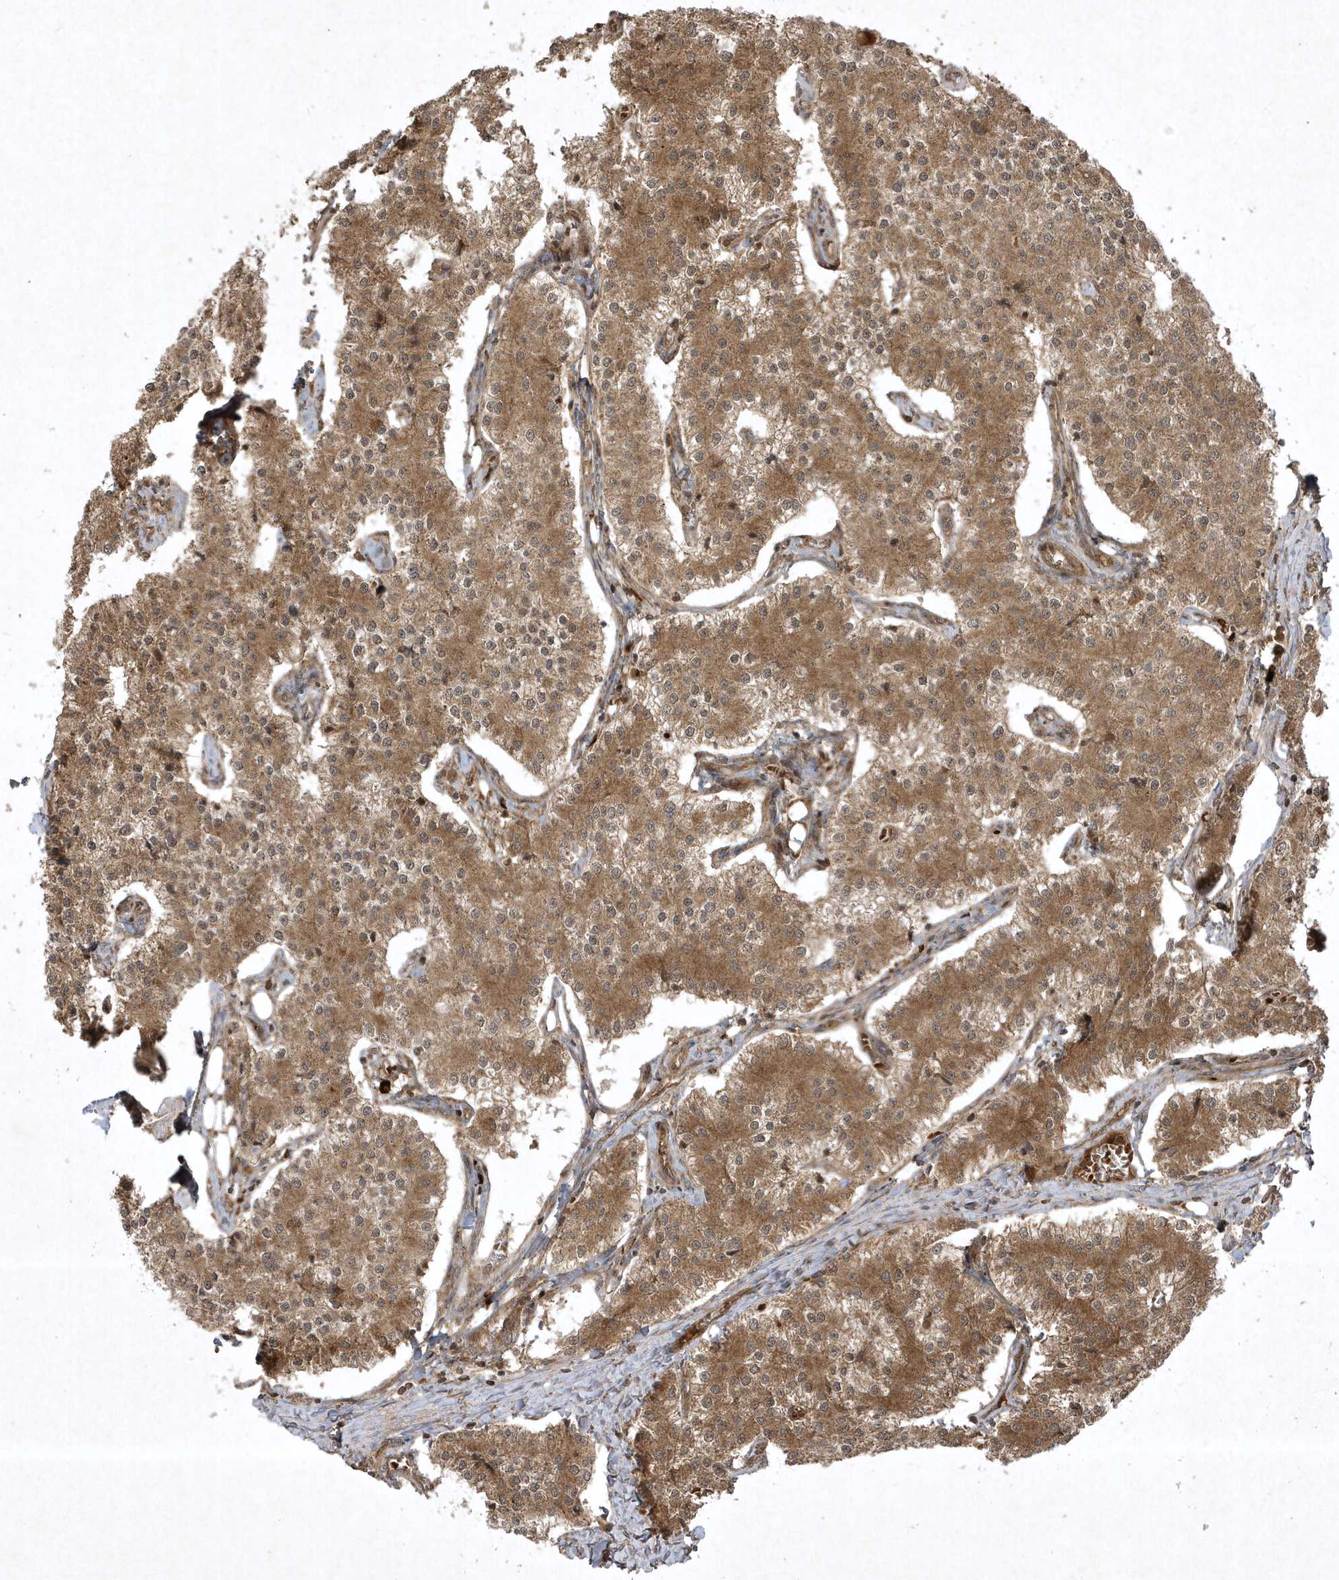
{"staining": {"intensity": "moderate", "quantity": ">75%", "location": "cytoplasmic/membranous"}, "tissue": "carcinoid", "cell_type": "Tumor cells", "image_type": "cancer", "snomed": [{"axis": "morphology", "description": "Carcinoid, malignant, NOS"}, {"axis": "topography", "description": "Colon"}], "caption": "Protein positivity by immunohistochemistry (IHC) demonstrates moderate cytoplasmic/membranous staining in approximately >75% of tumor cells in carcinoid (malignant).", "gene": "FAM83C", "patient": {"sex": "female", "age": 52}}